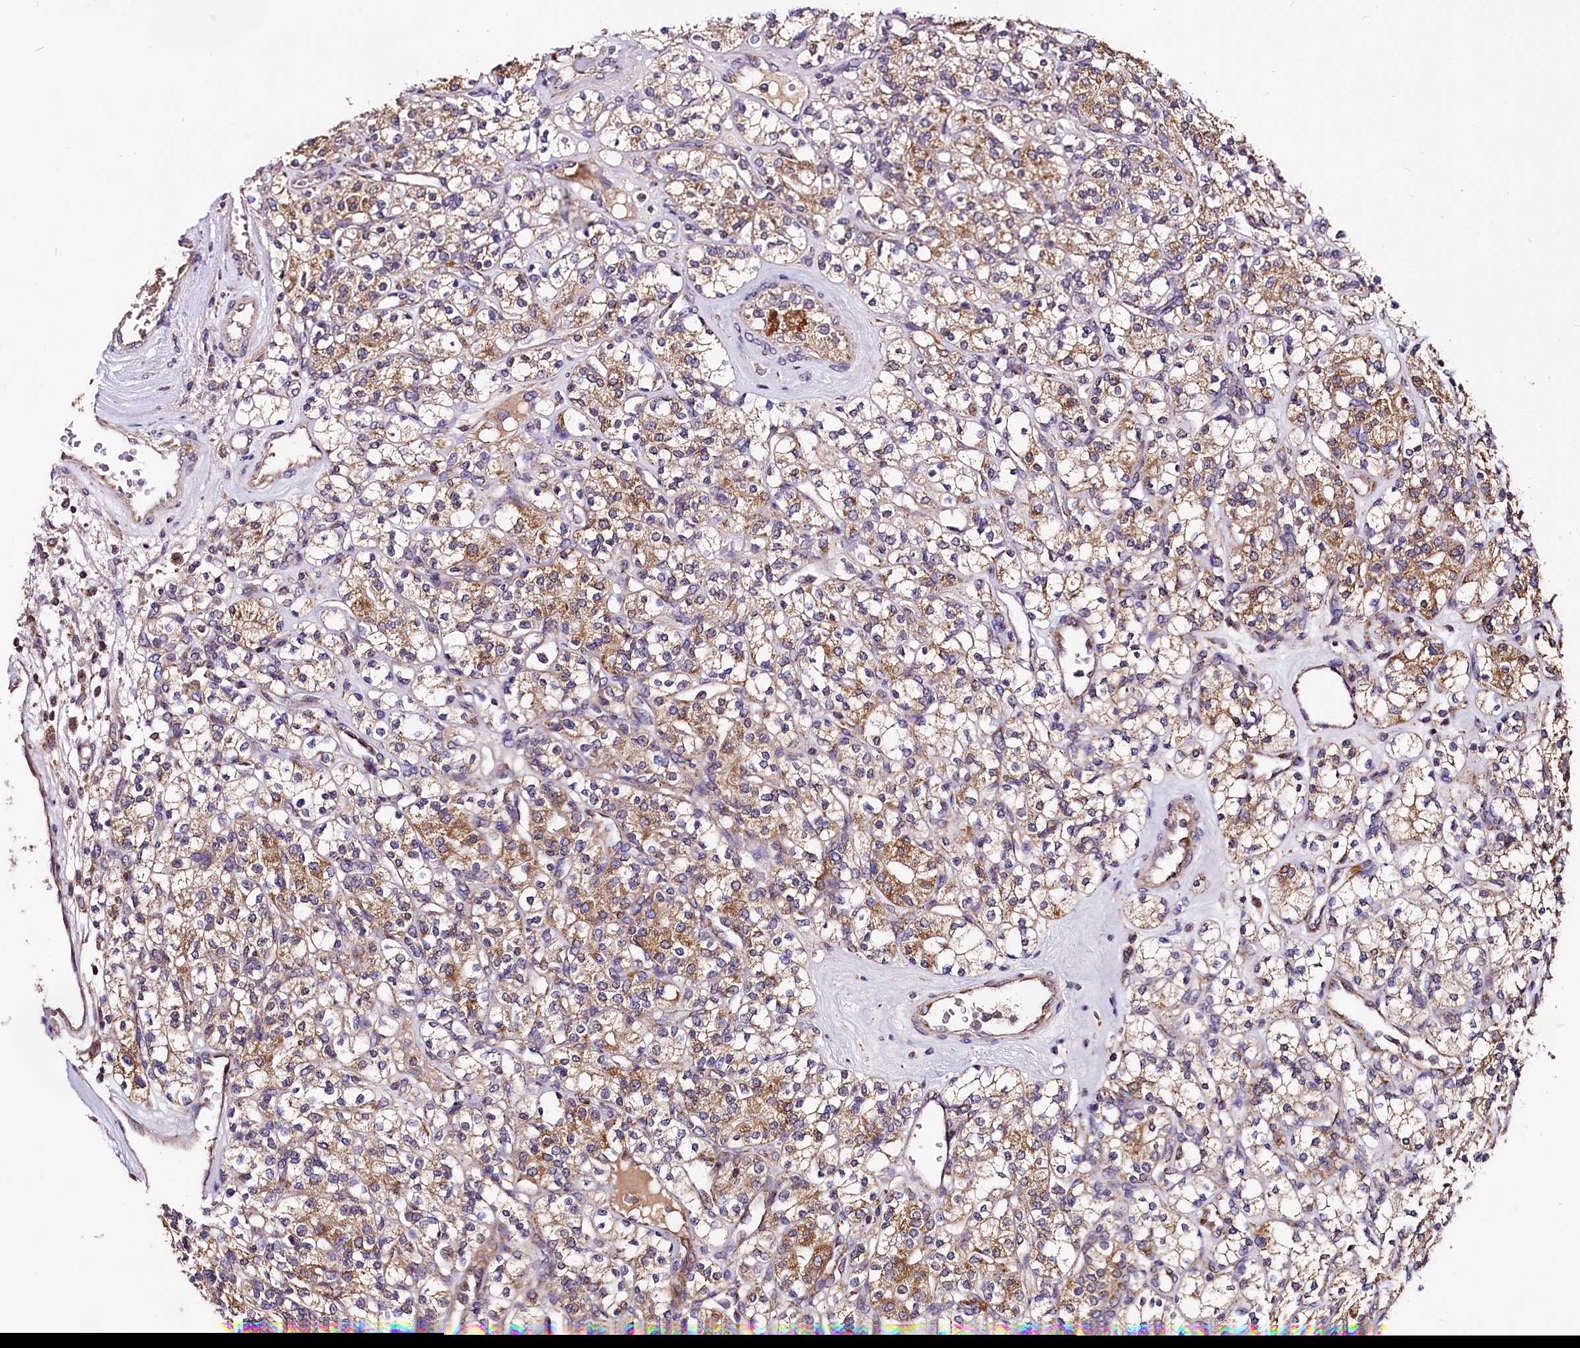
{"staining": {"intensity": "moderate", "quantity": ">75%", "location": "cytoplasmic/membranous"}, "tissue": "renal cancer", "cell_type": "Tumor cells", "image_type": "cancer", "snomed": [{"axis": "morphology", "description": "Adenocarcinoma, NOS"}, {"axis": "topography", "description": "Kidney"}], "caption": "Protein positivity by immunohistochemistry (IHC) demonstrates moderate cytoplasmic/membranous positivity in about >75% of tumor cells in renal cancer (adenocarcinoma).", "gene": "SPRYD3", "patient": {"sex": "male", "age": 77}}